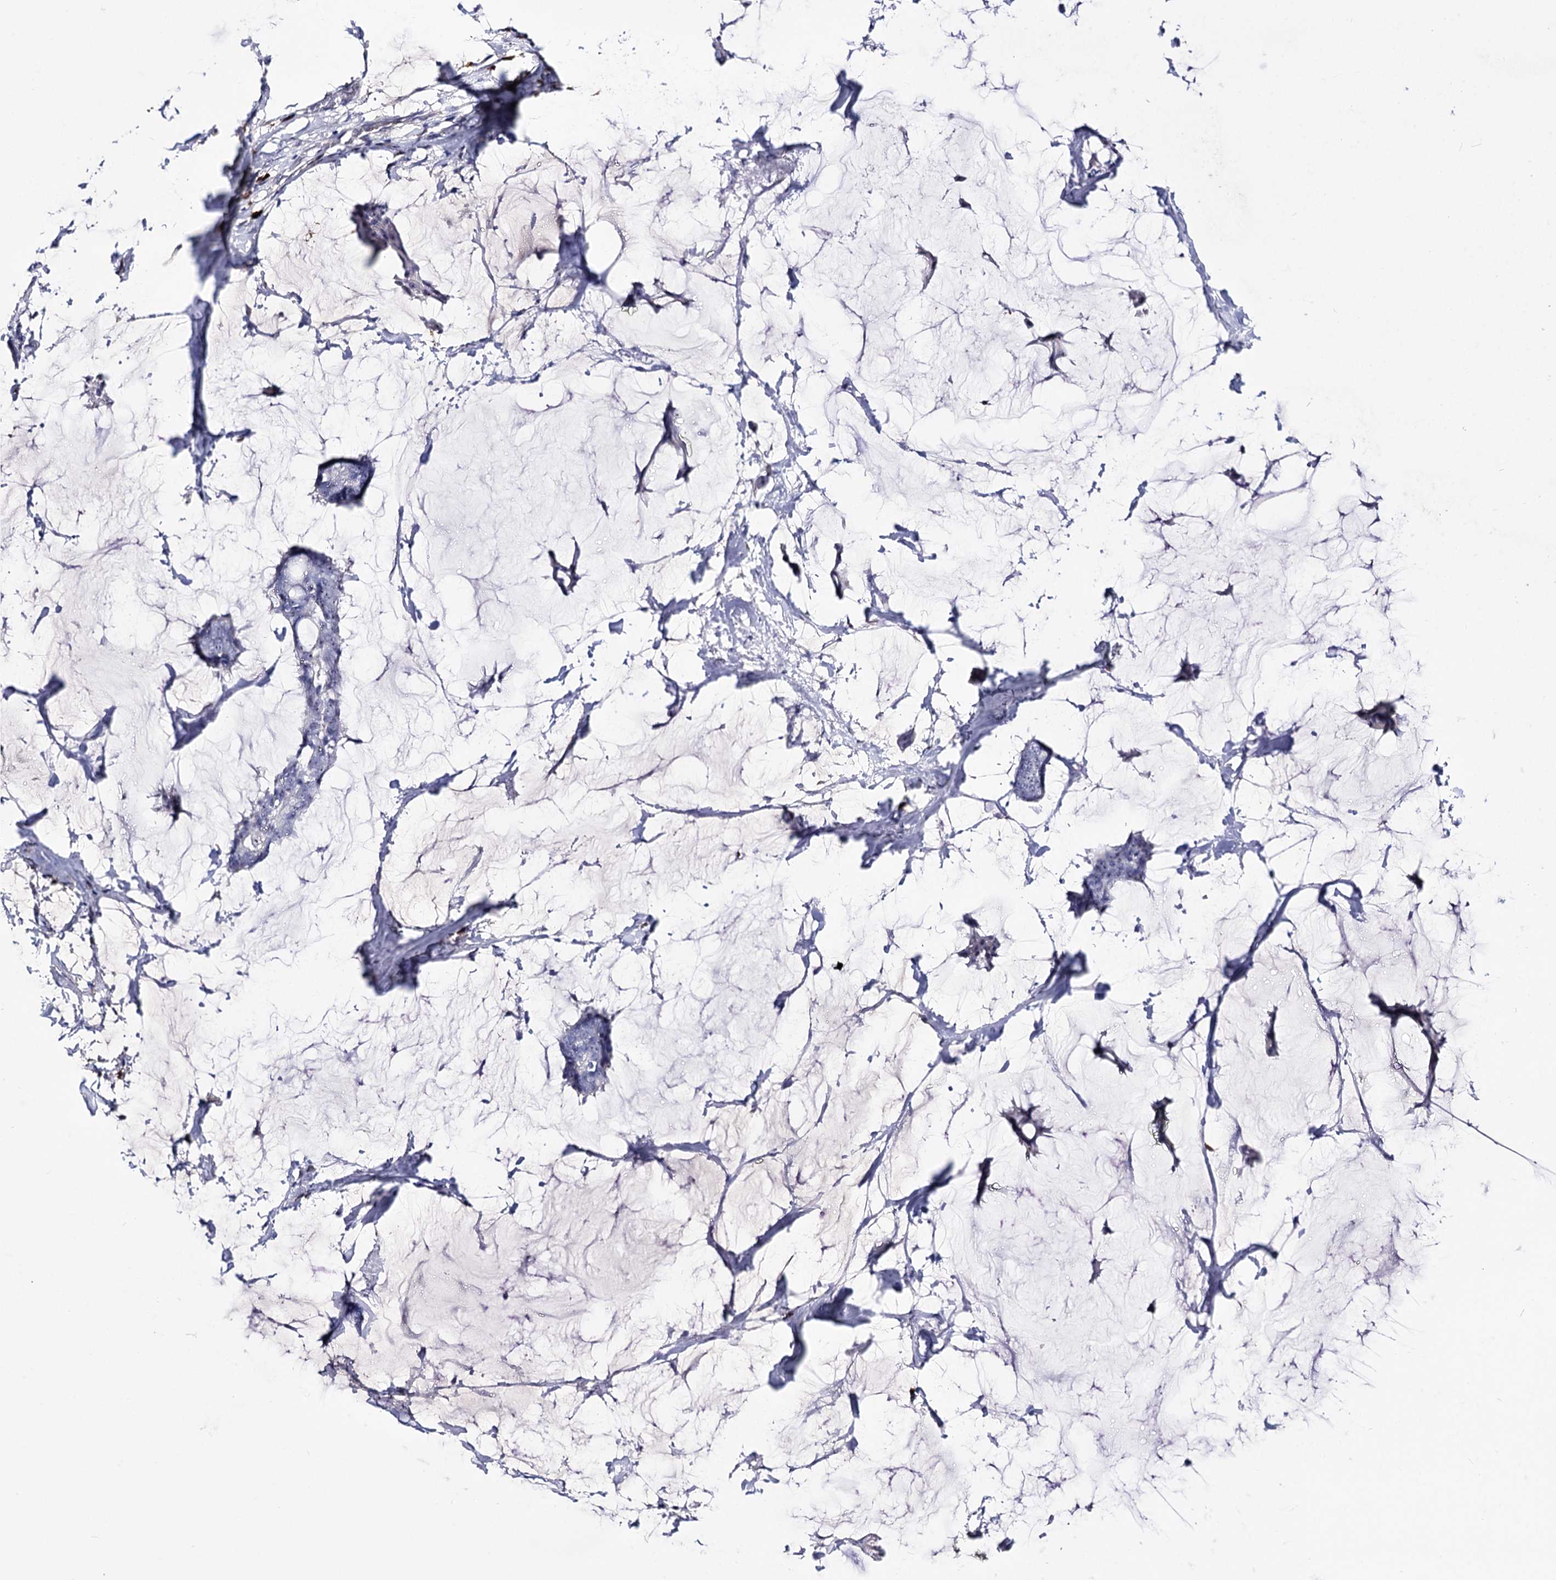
{"staining": {"intensity": "negative", "quantity": "none", "location": "none"}, "tissue": "breast cancer", "cell_type": "Tumor cells", "image_type": "cancer", "snomed": [{"axis": "morphology", "description": "Duct carcinoma"}, {"axis": "topography", "description": "Breast"}], "caption": "High magnification brightfield microscopy of breast cancer stained with DAB (3,3'-diaminobenzidine) (brown) and counterstained with hematoxylin (blue): tumor cells show no significant positivity. Brightfield microscopy of immunohistochemistry stained with DAB (brown) and hematoxylin (blue), captured at high magnification.", "gene": "PCGF5", "patient": {"sex": "female", "age": 93}}